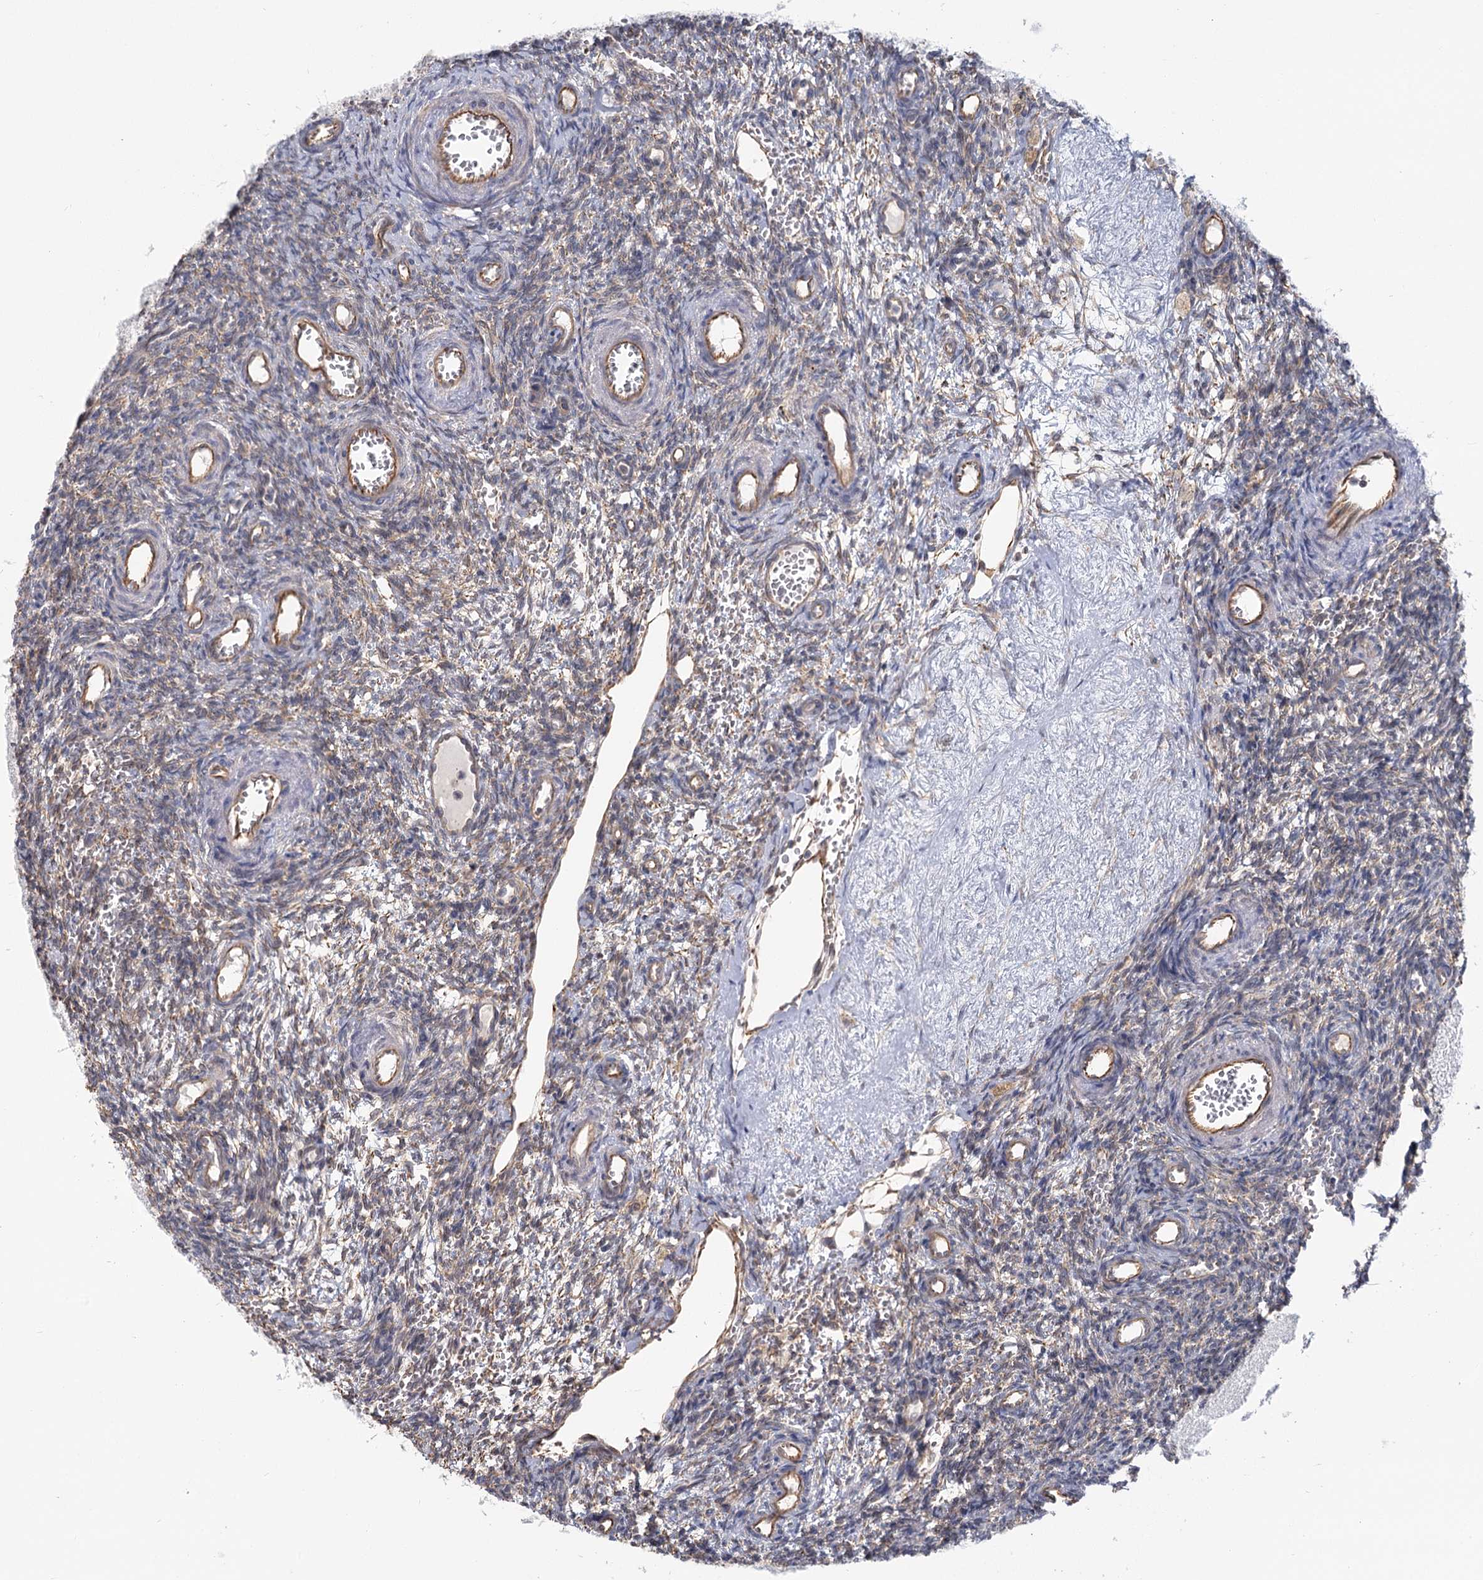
{"staining": {"intensity": "negative", "quantity": "none", "location": "none"}, "tissue": "ovary", "cell_type": "Ovarian stroma cells", "image_type": "normal", "snomed": [{"axis": "morphology", "description": "Normal tissue, NOS"}, {"axis": "topography", "description": "Ovary"}], "caption": "The micrograph shows no significant expression in ovarian stroma cells of ovary. (IHC, brightfield microscopy, high magnification).", "gene": "TBC1D9B", "patient": {"sex": "female", "age": 39}}